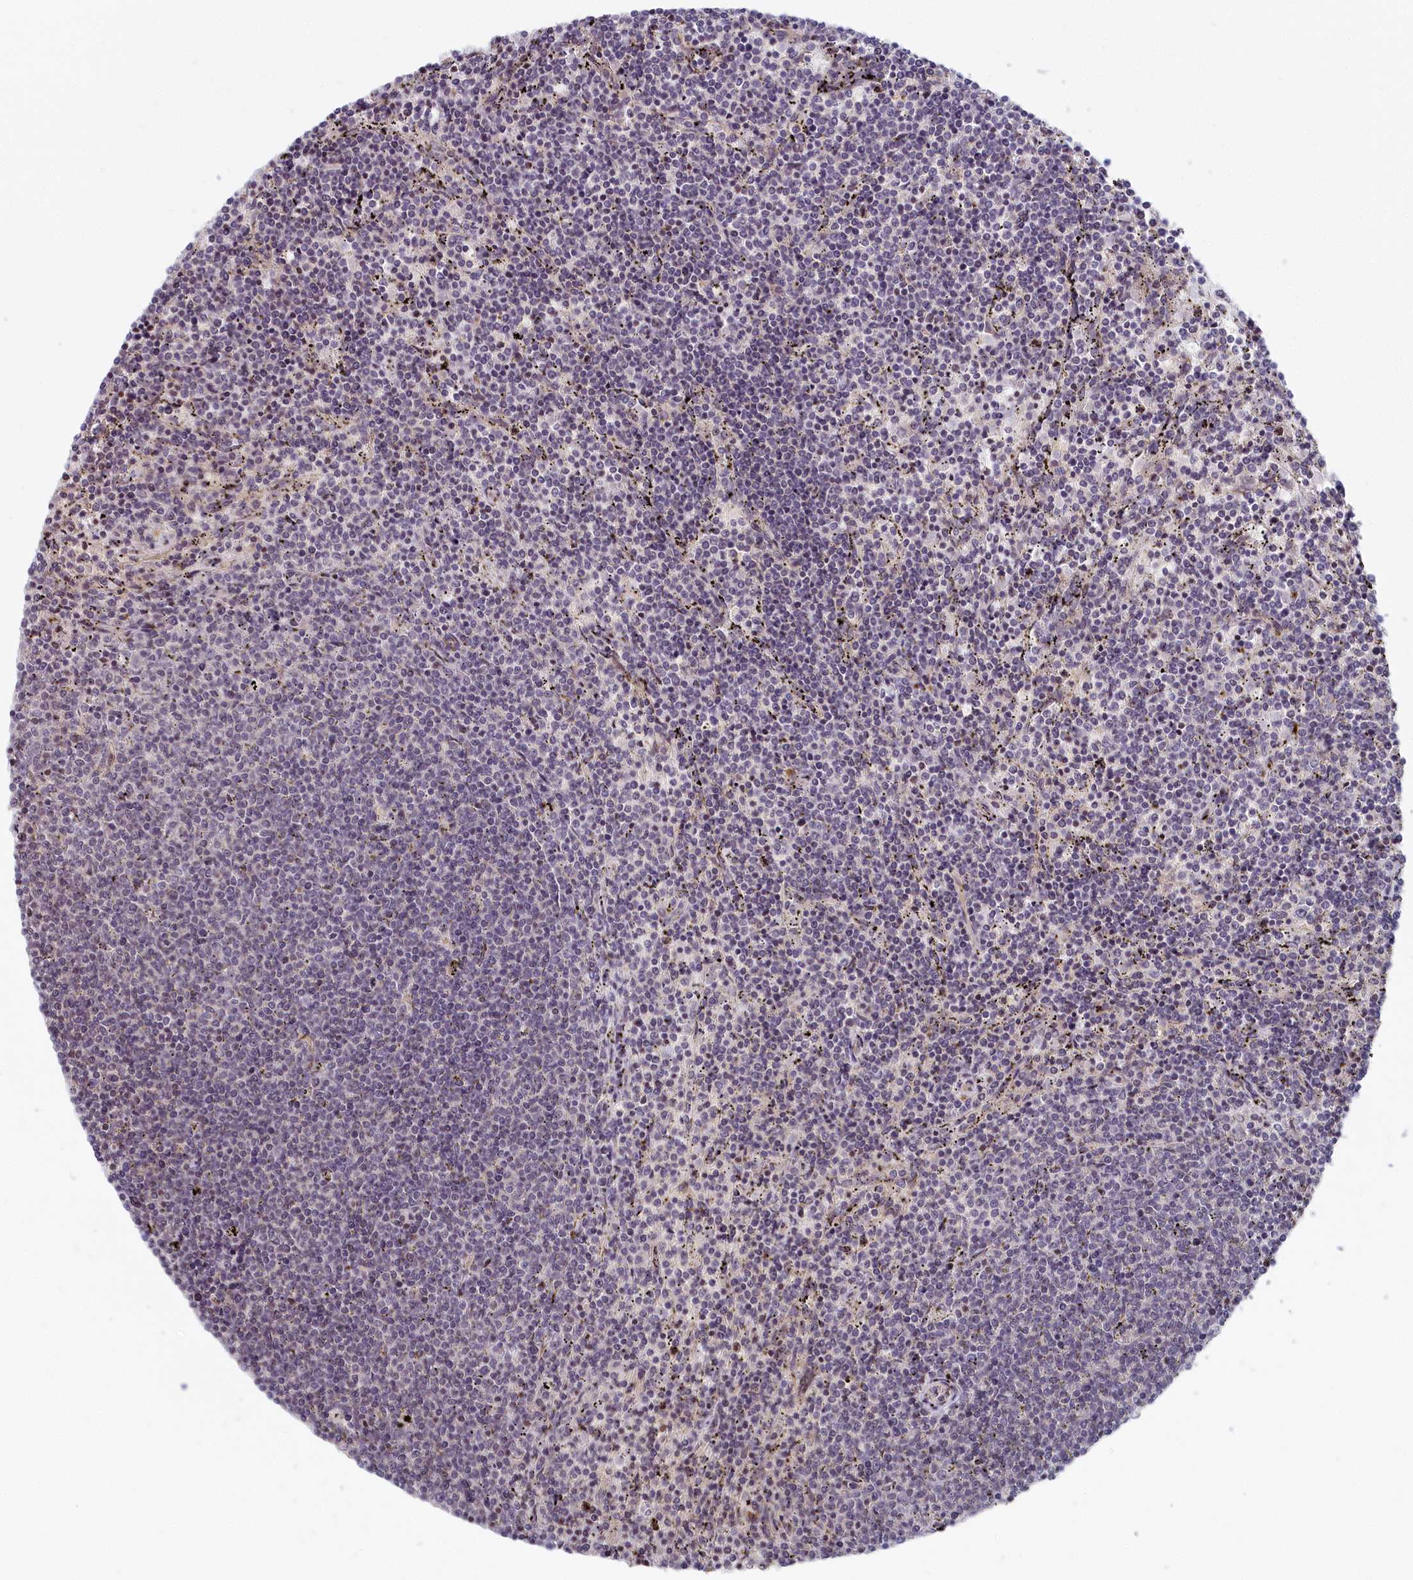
{"staining": {"intensity": "negative", "quantity": "none", "location": "none"}, "tissue": "lymphoma", "cell_type": "Tumor cells", "image_type": "cancer", "snomed": [{"axis": "morphology", "description": "Malignant lymphoma, non-Hodgkin's type, Low grade"}, {"axis": "topography", "description": "Spleen"}], "caption": "An image of human low-grade malignant lymphoma, non-Hodgkin's type is negative for staining in tumor cells. The staining is performed using DAB (3,3'-diaminobenzidine) brown chromogen with nuclei counter-stained in using hematoxylin.", "gene": "INTS4", "patient": {"sex": "female", "age": 50}}